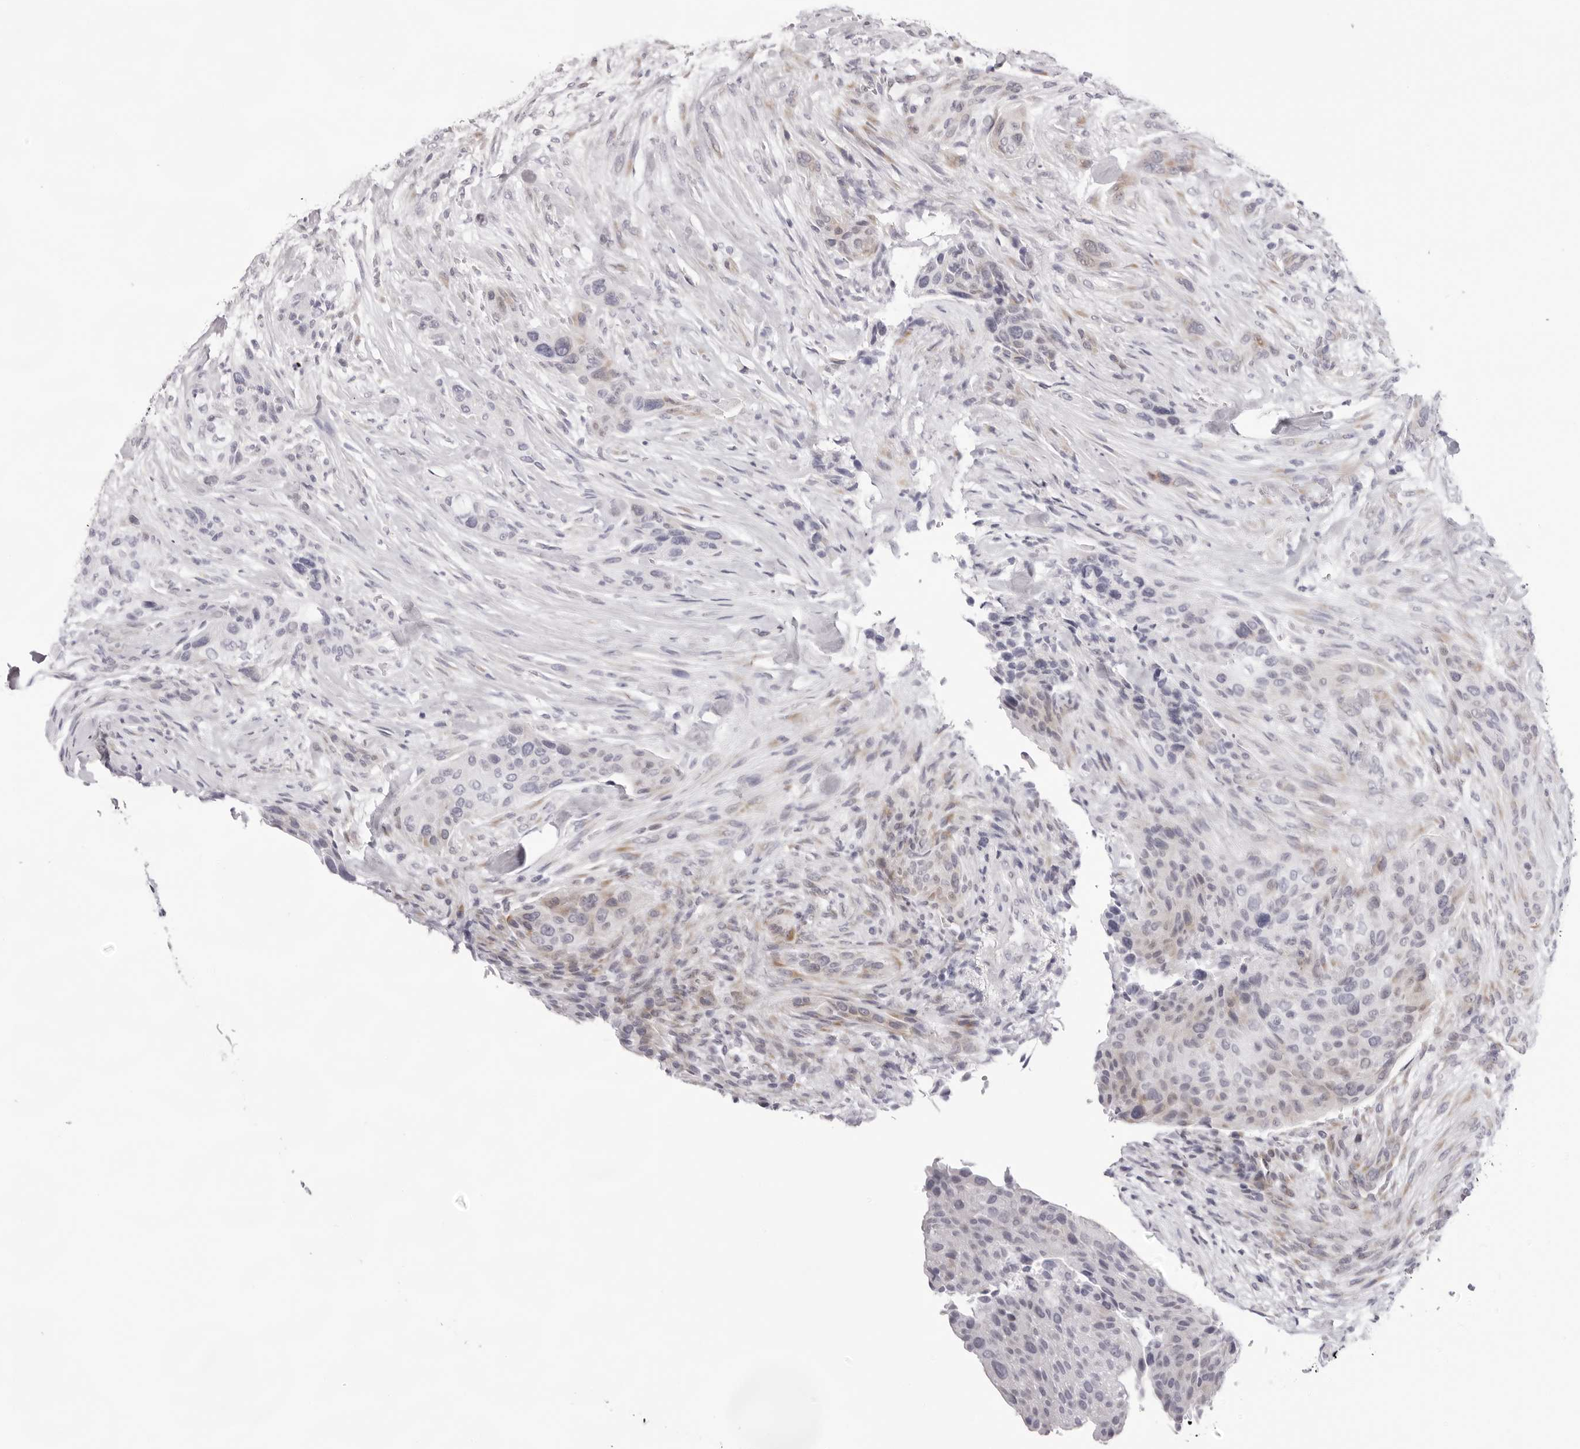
{"staining": {"intensity": "negative", "quantity": "none", "location": "none"}, "tissue": "urothelial cancer", "cell_type": "Tumor cells", "image_type": "cancer", "snomed": [{"axis": "morphology", "description": "Urothelial carcinoma, High grade"}, {"axis": "topography", "description": "Urinary bladder"}], "caption": "IHC image of urothelial cancer stained for a protein (brown), which exhibits no positivity in tumor cells.", "gene": "SMIM2", "patient": {"sex": "male", "age": 35}}